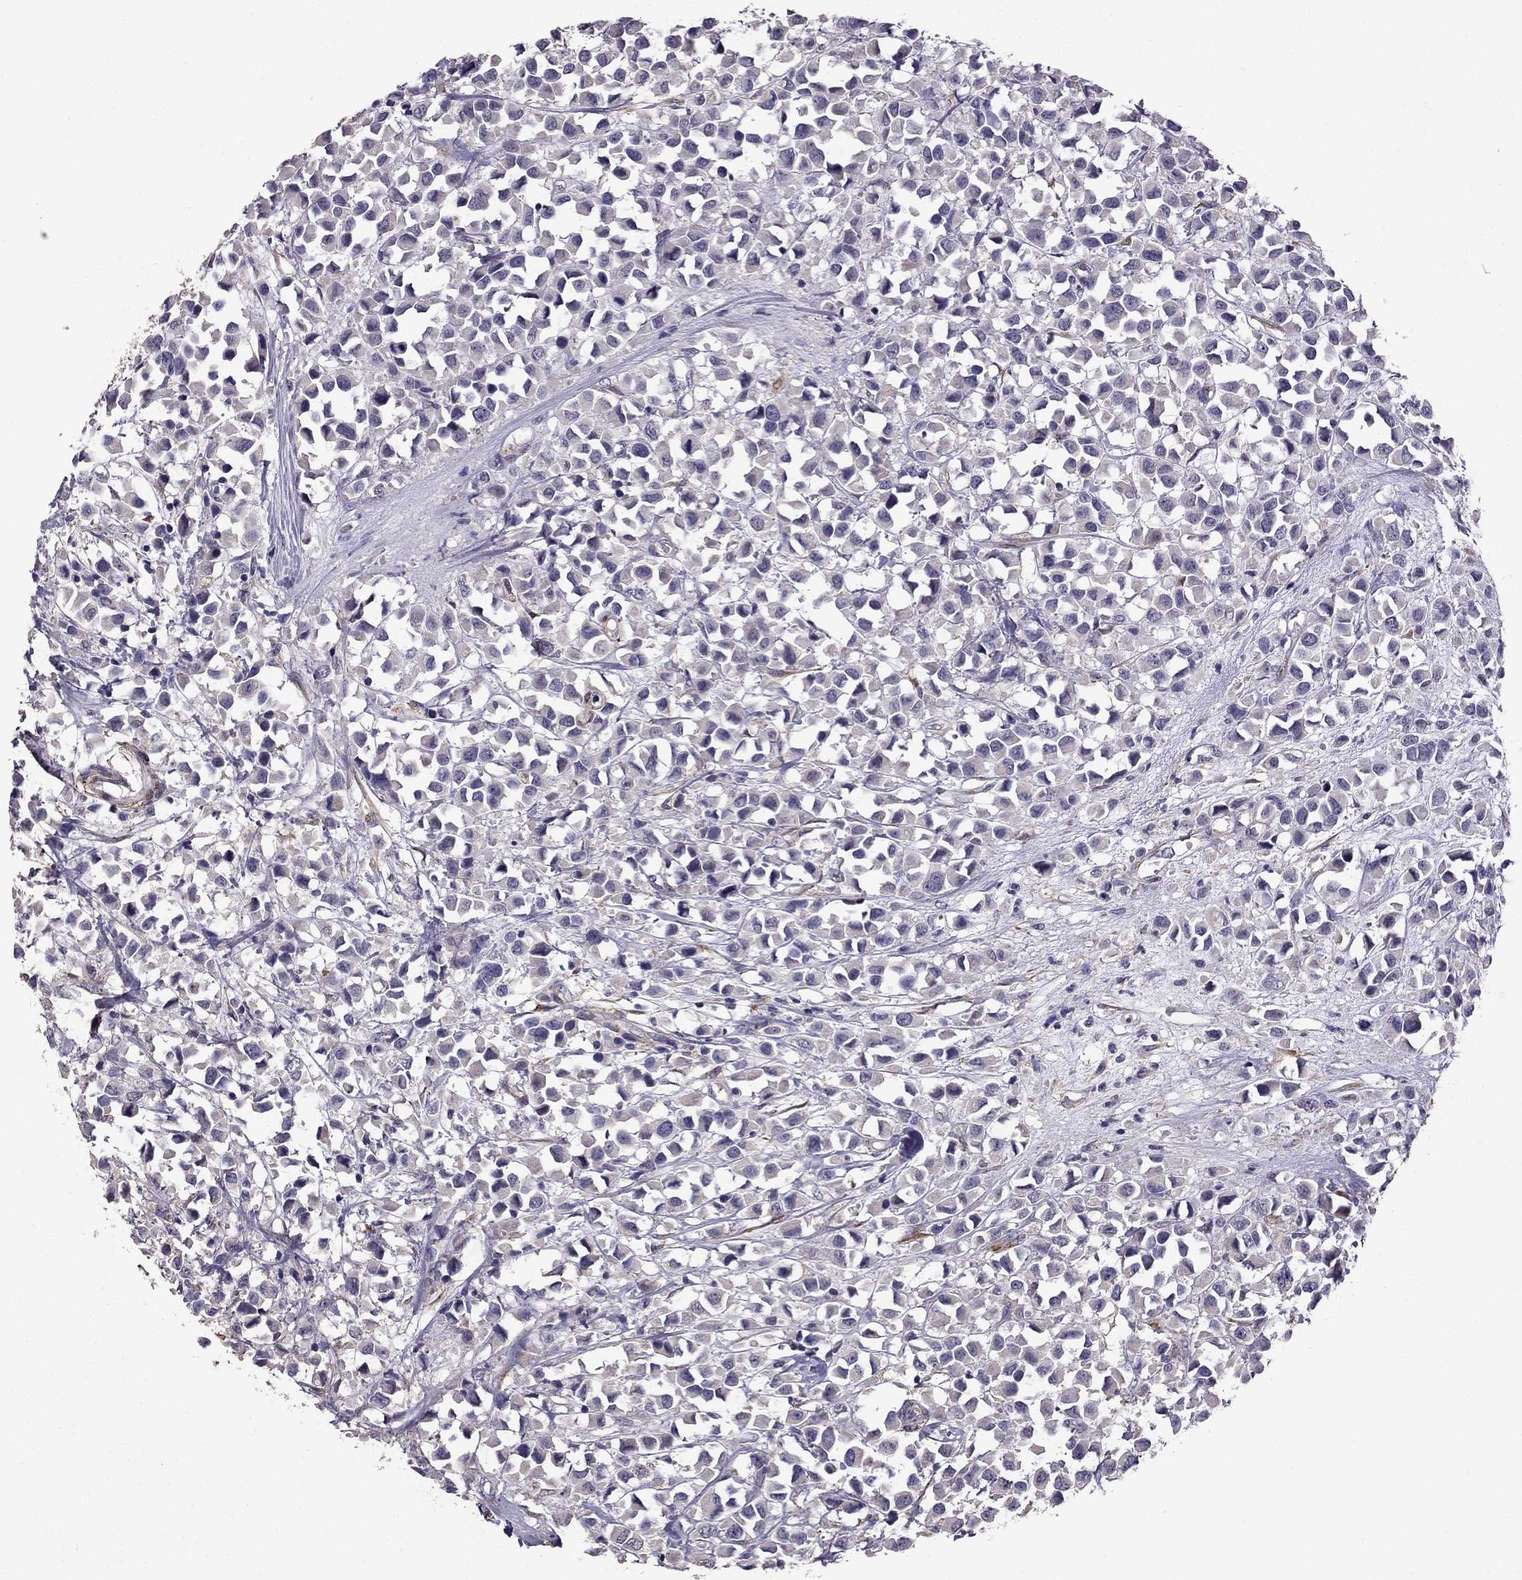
{"staining": {"intensity": "negative", "quantity": "none", "location": "none"}, "tissue": "breast cancer", "cell_type": "Tumor cells", "image_type": "cancer", "snomed": [{"axis": "morphology", "description": "Duct carcinoma"}, {"axis": "topography", "description": "Breast"}], "caption": "DAB immunohistochemical staining of human invasive ductal carcinoma (breast) demonstrates no significant expression in tumor cells. (DAB (3,3'-diaminobenzidine) immunohistochemistry (IHC), high magnification).", "gene": "CDH9", "patient": {"sex": "female", "age": 61}}